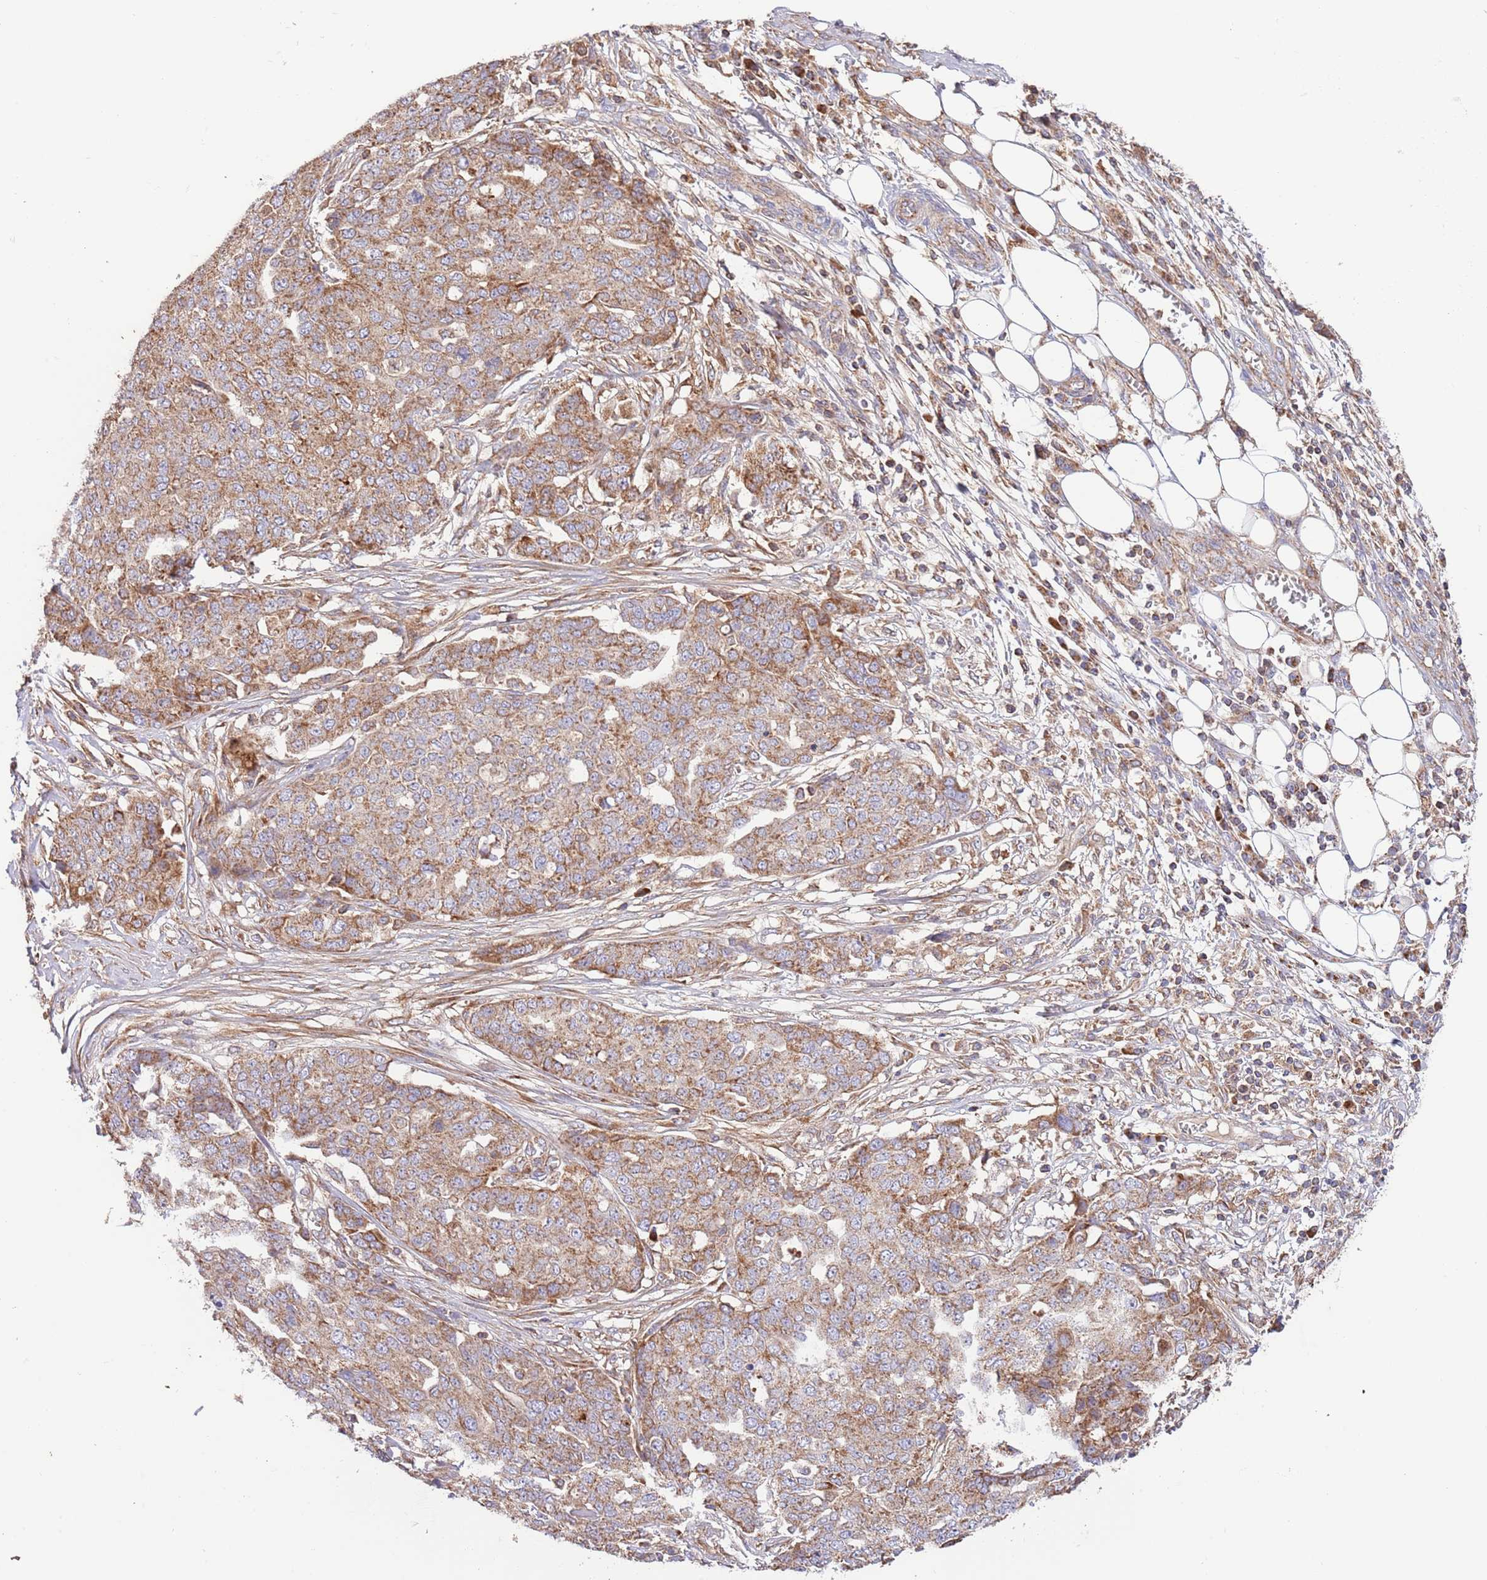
{"staining": {"intensity": "moderate", "quantity": ">75%", "location": "cytoplasmic/membranous"}, "tissue": "ovarian cancer", "cell_type": "Tumor cells", "image_type": "cancer", "snomed": [{"axis": "morphology", "description": "Cystadenocarcinoma, serous, NOS"}, {"axis": "topography", "description": "Soft tissue"}, {"axis": "topography", "description": "Ovary"}], "caption": "Ovarian cancer stained for a protein (brown) reveals moderate cytoplasmic/membranous positive expression in about >75% of tumor cells.", "gene": "DNAJA3", "patient": {"sex": "female", "age": 57}}